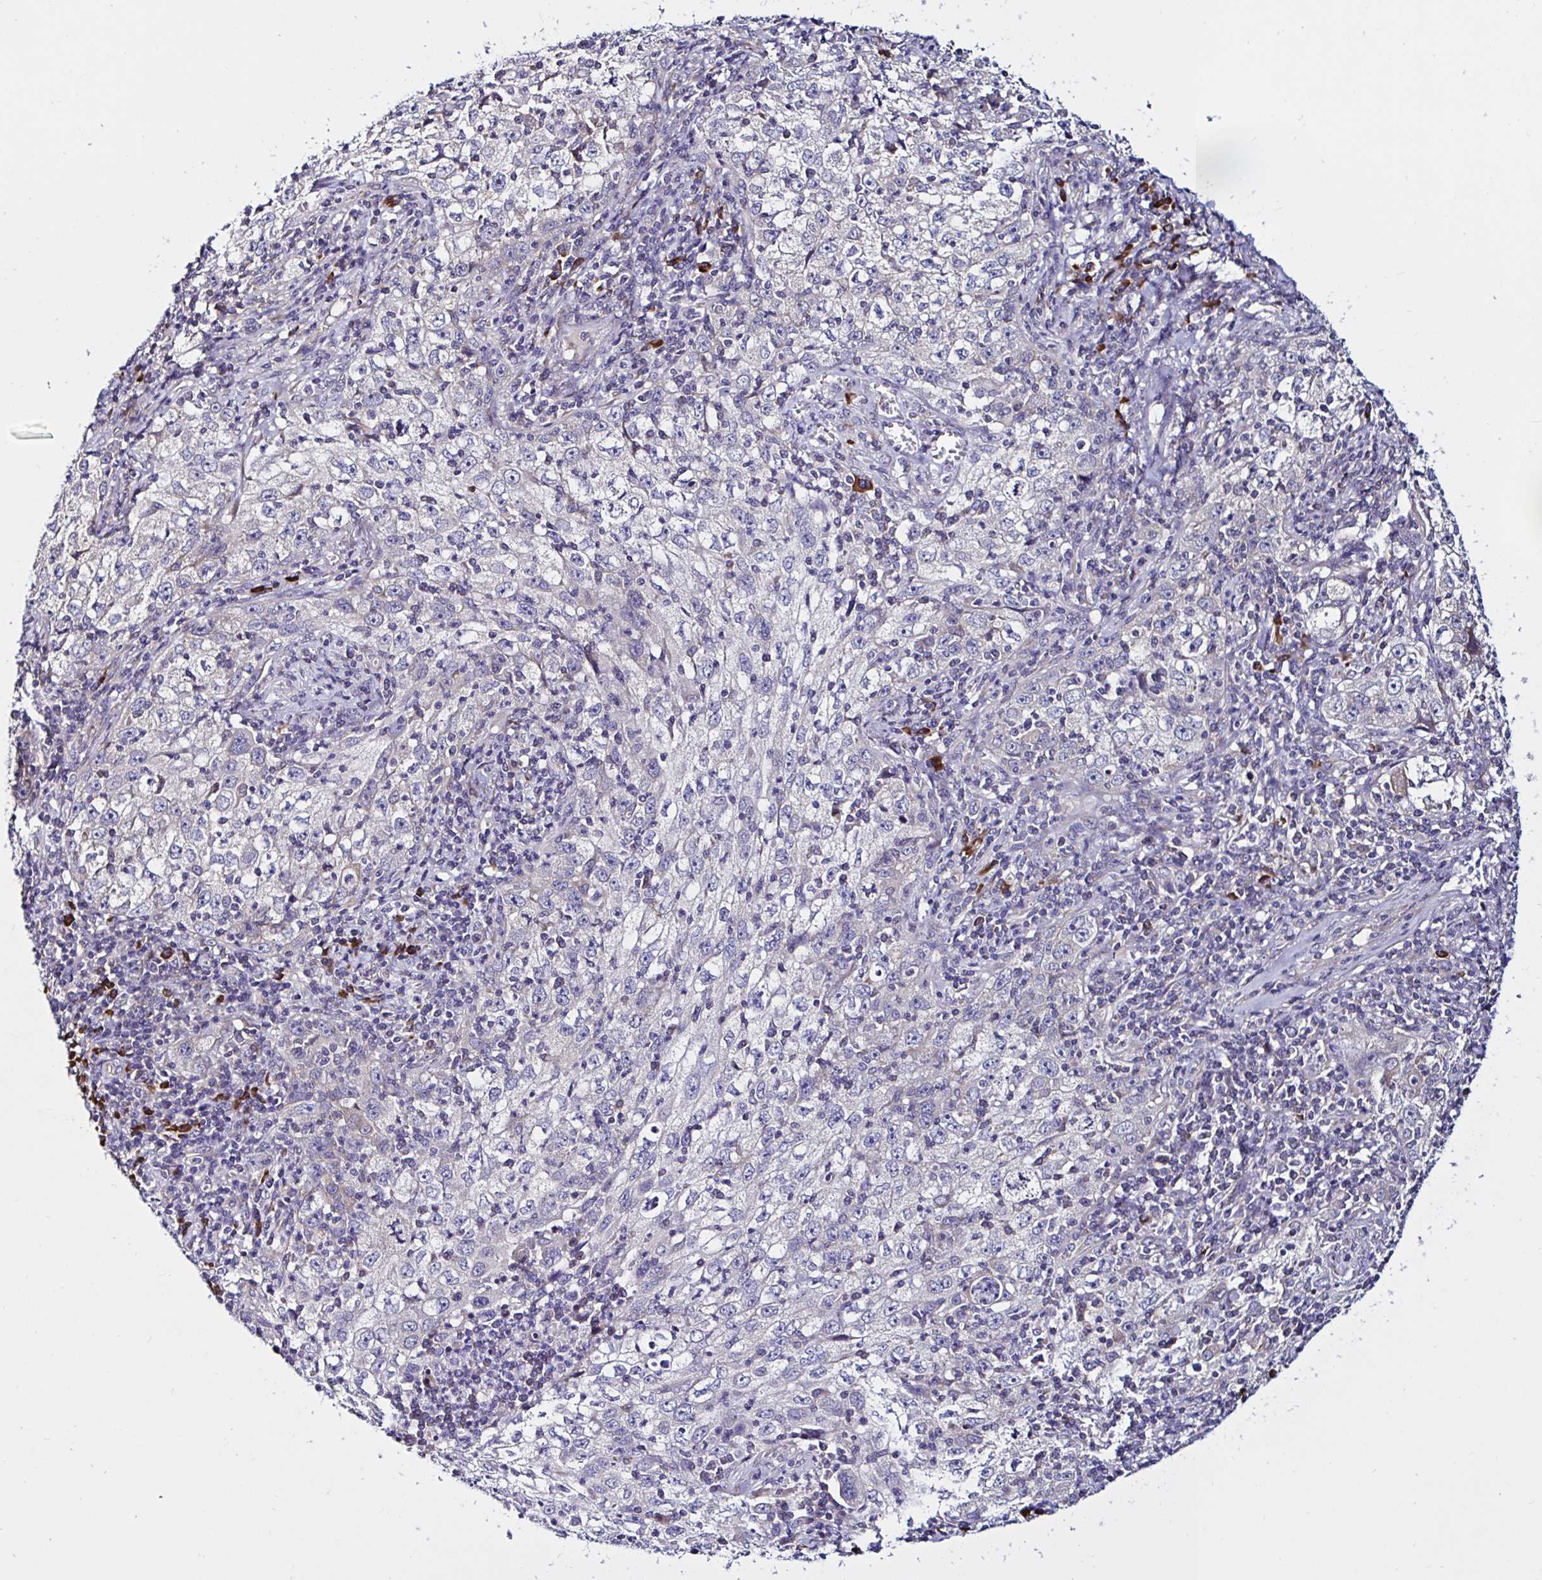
{"staining": {"intensity": "negative", "quantity": "none", "location": "none"}, "tissue": "lung cancer", "cell_type": "Tumor cells", "image_type": "cancer", "snomed": [{"axis": "morphology", "description": "Squamous cell carcinoma, NOS"}, {"axis": "topography", "description": "Lung"}], "caption": "DAB (3,3'-diaminobenzidine) immunohistochemical staining of lung squamous cell carcinoma reveals no significant expression in tumor cells.", "gene": "VSIG2", "patient": {"sex": "male", "age": 71}}